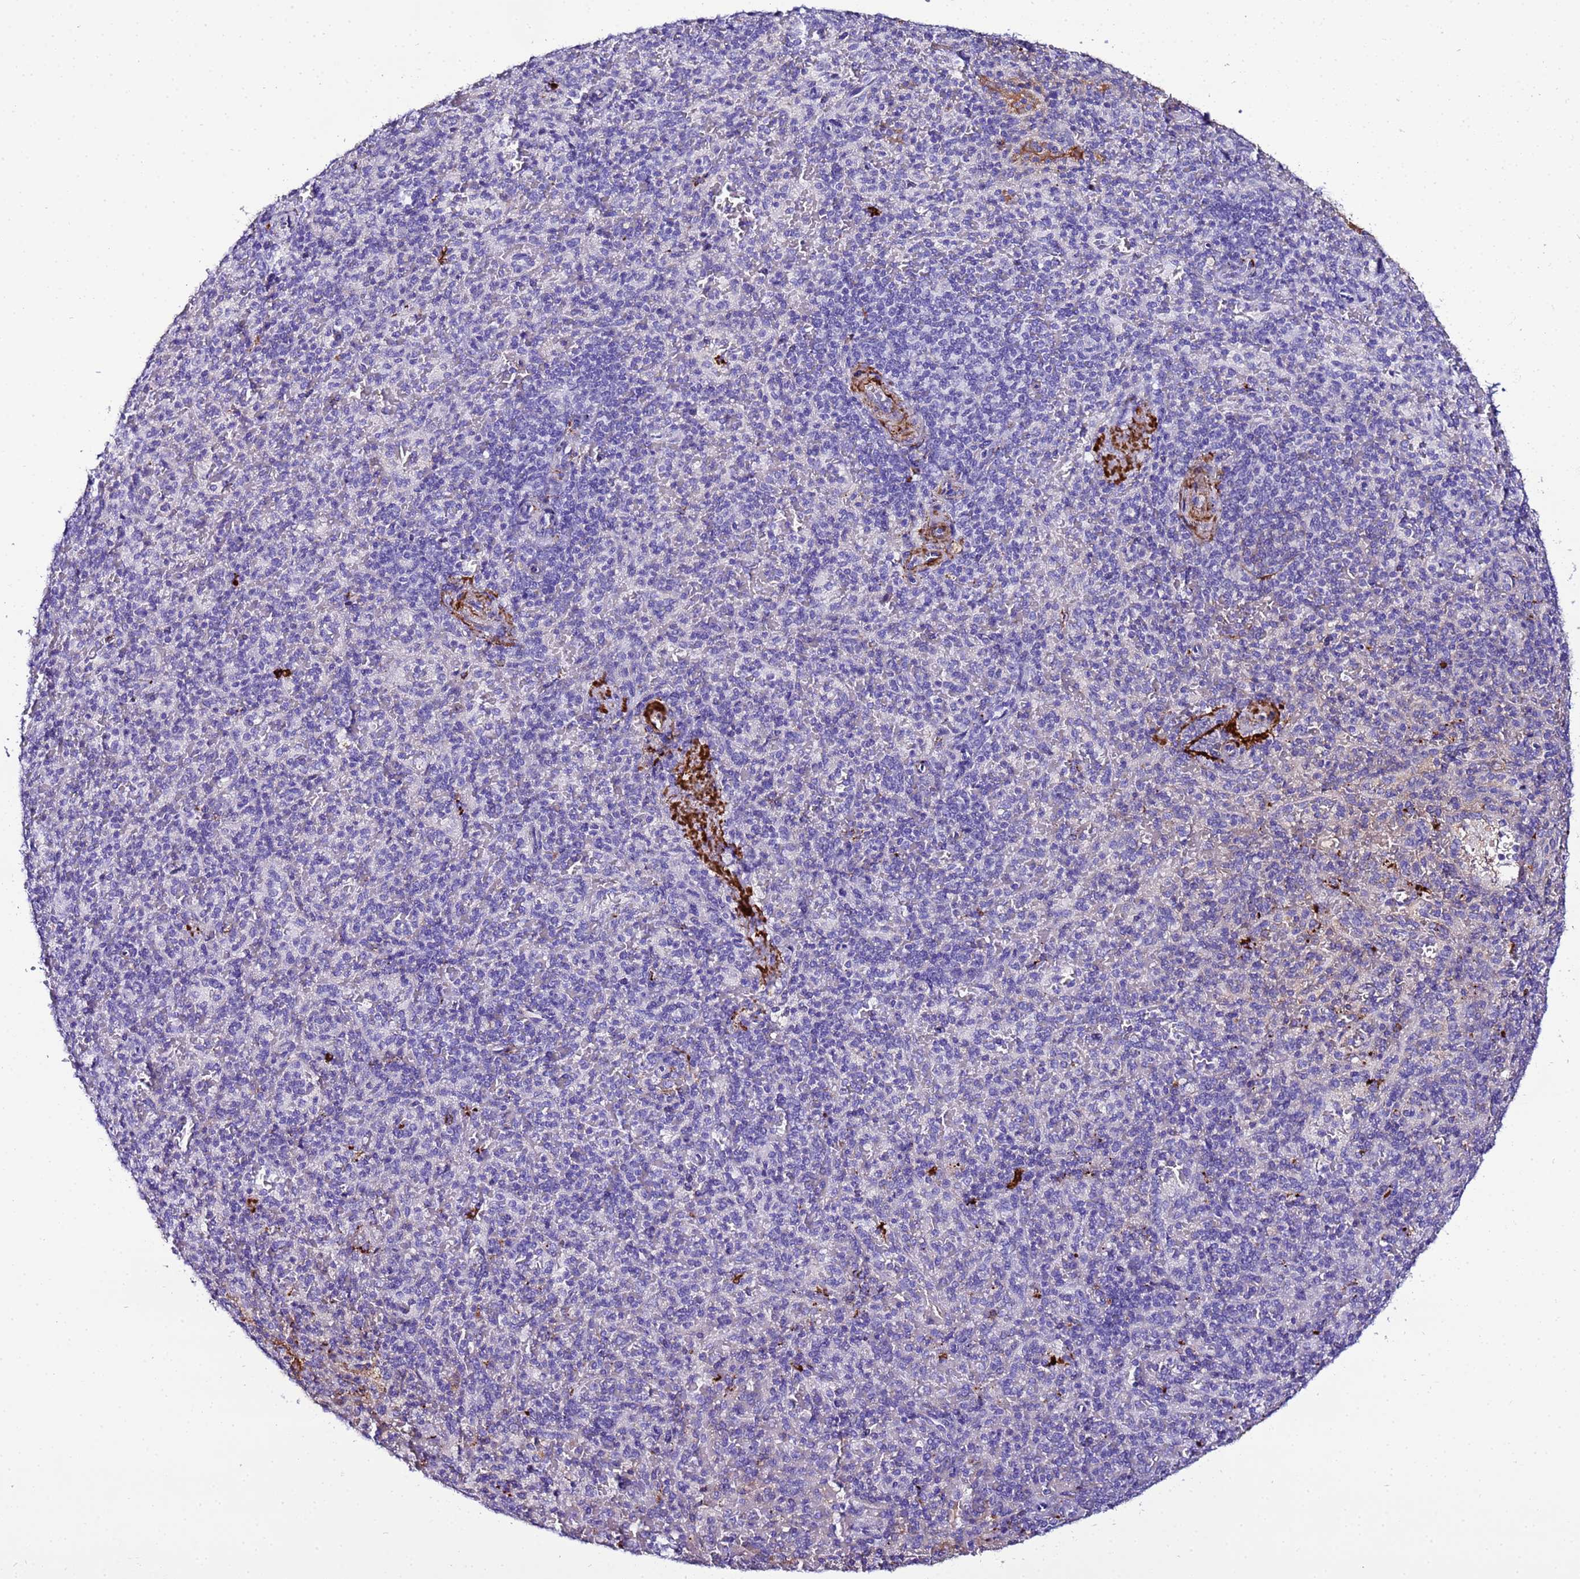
{"staining": {"intensity": "negative", "quantity": "none", "location": "none"}, "tissue": "spleen", "cell_type": "Cells in red pulp", "image_type": "normal", "snomed": [{"axis": "morphology", "description": "Normal tissue, NOS"}, {"axis": "topography", "description": "Spleen"}], "caption": "DAB immunohistochemical staining of unremarkable human spleen displays no significant positivity in cells in red pulp. Nuclei are stained in blue.", "gene": "CFHR1", "patient": {"sex": "male", "age": 82}}